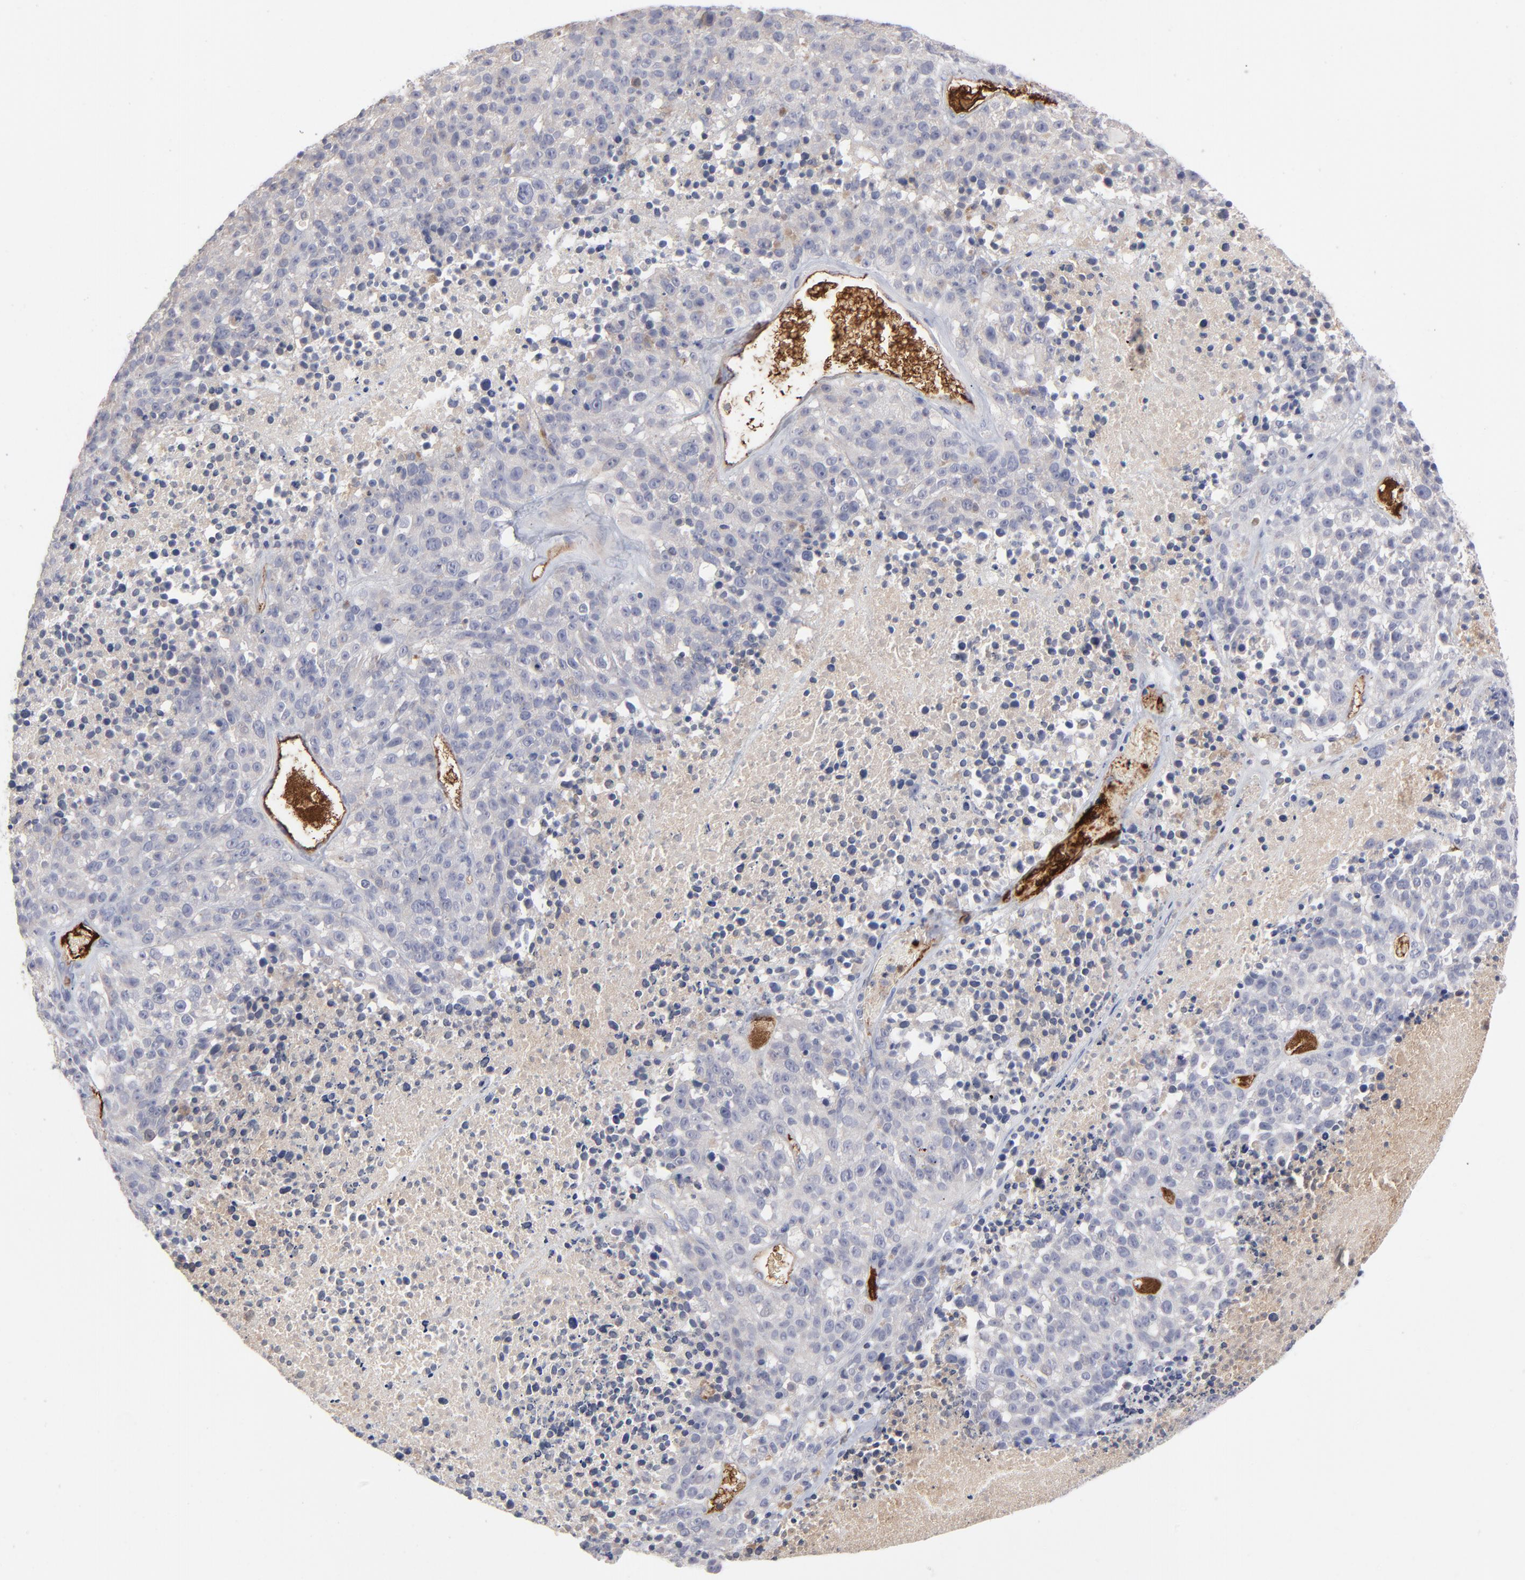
{"staining": {"intensity": "negative", "quantity": "none", "location": "none"}, "tissue": "melanoma", "cell_type": "Tumor cells", "image_type": "cancer", "snomed": [{"axis": "morphology", "description": "Malignant melanoma, Metastatic site"}, {"axis": "topography", "description": "Cerebral cortex"}], "caption": "Immunohistochemistry (IHC) micrograph of melanoma stained for a protein (brown), which shows no expression in tumor cells.", "gene": "CCR3", "patient": {"sex": "female", "age": 52}}